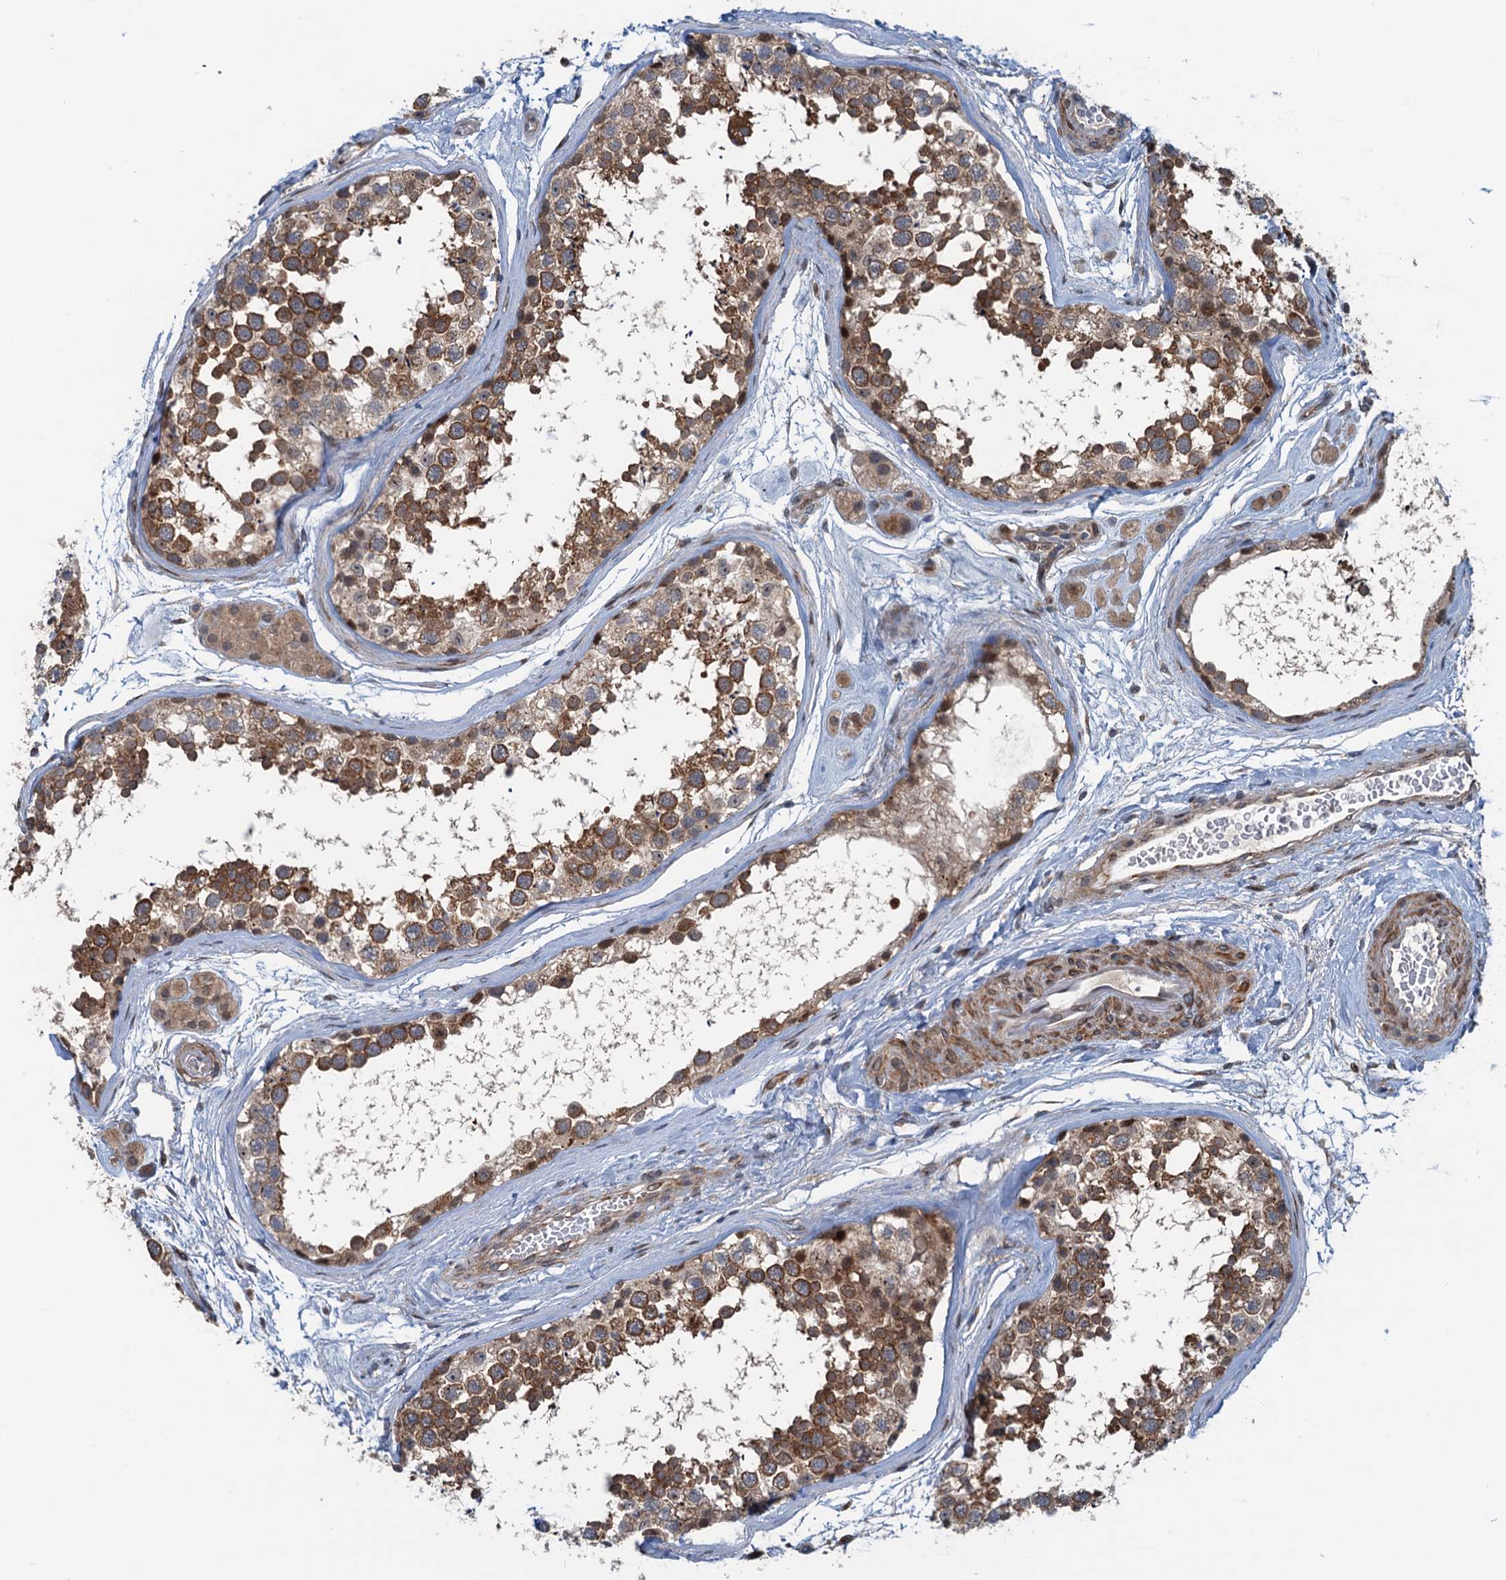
{"staining": {"intensity": "moderate", "quantity": ">75%", "location": "cytoplasmic/membranous"}, "tissue": "testis", "cell_type": "Cells in seminiferous ducts", "image_type": "normal", "snomed": [{"axis": "morphology", "description": "Normal tissue, NOS"}, {"axis": "topography", "description": "Testis"}], "caption": "DAB (3,3'-diaminobenzidine) immunohistochemical staining of normal testis reveals moderate cytoplasmic/membranous protein positivity in about >75% of cells in seminiferous ducts.", "gene": "DYNC2I2", "patient": {"sex": "male", "age": 56}}